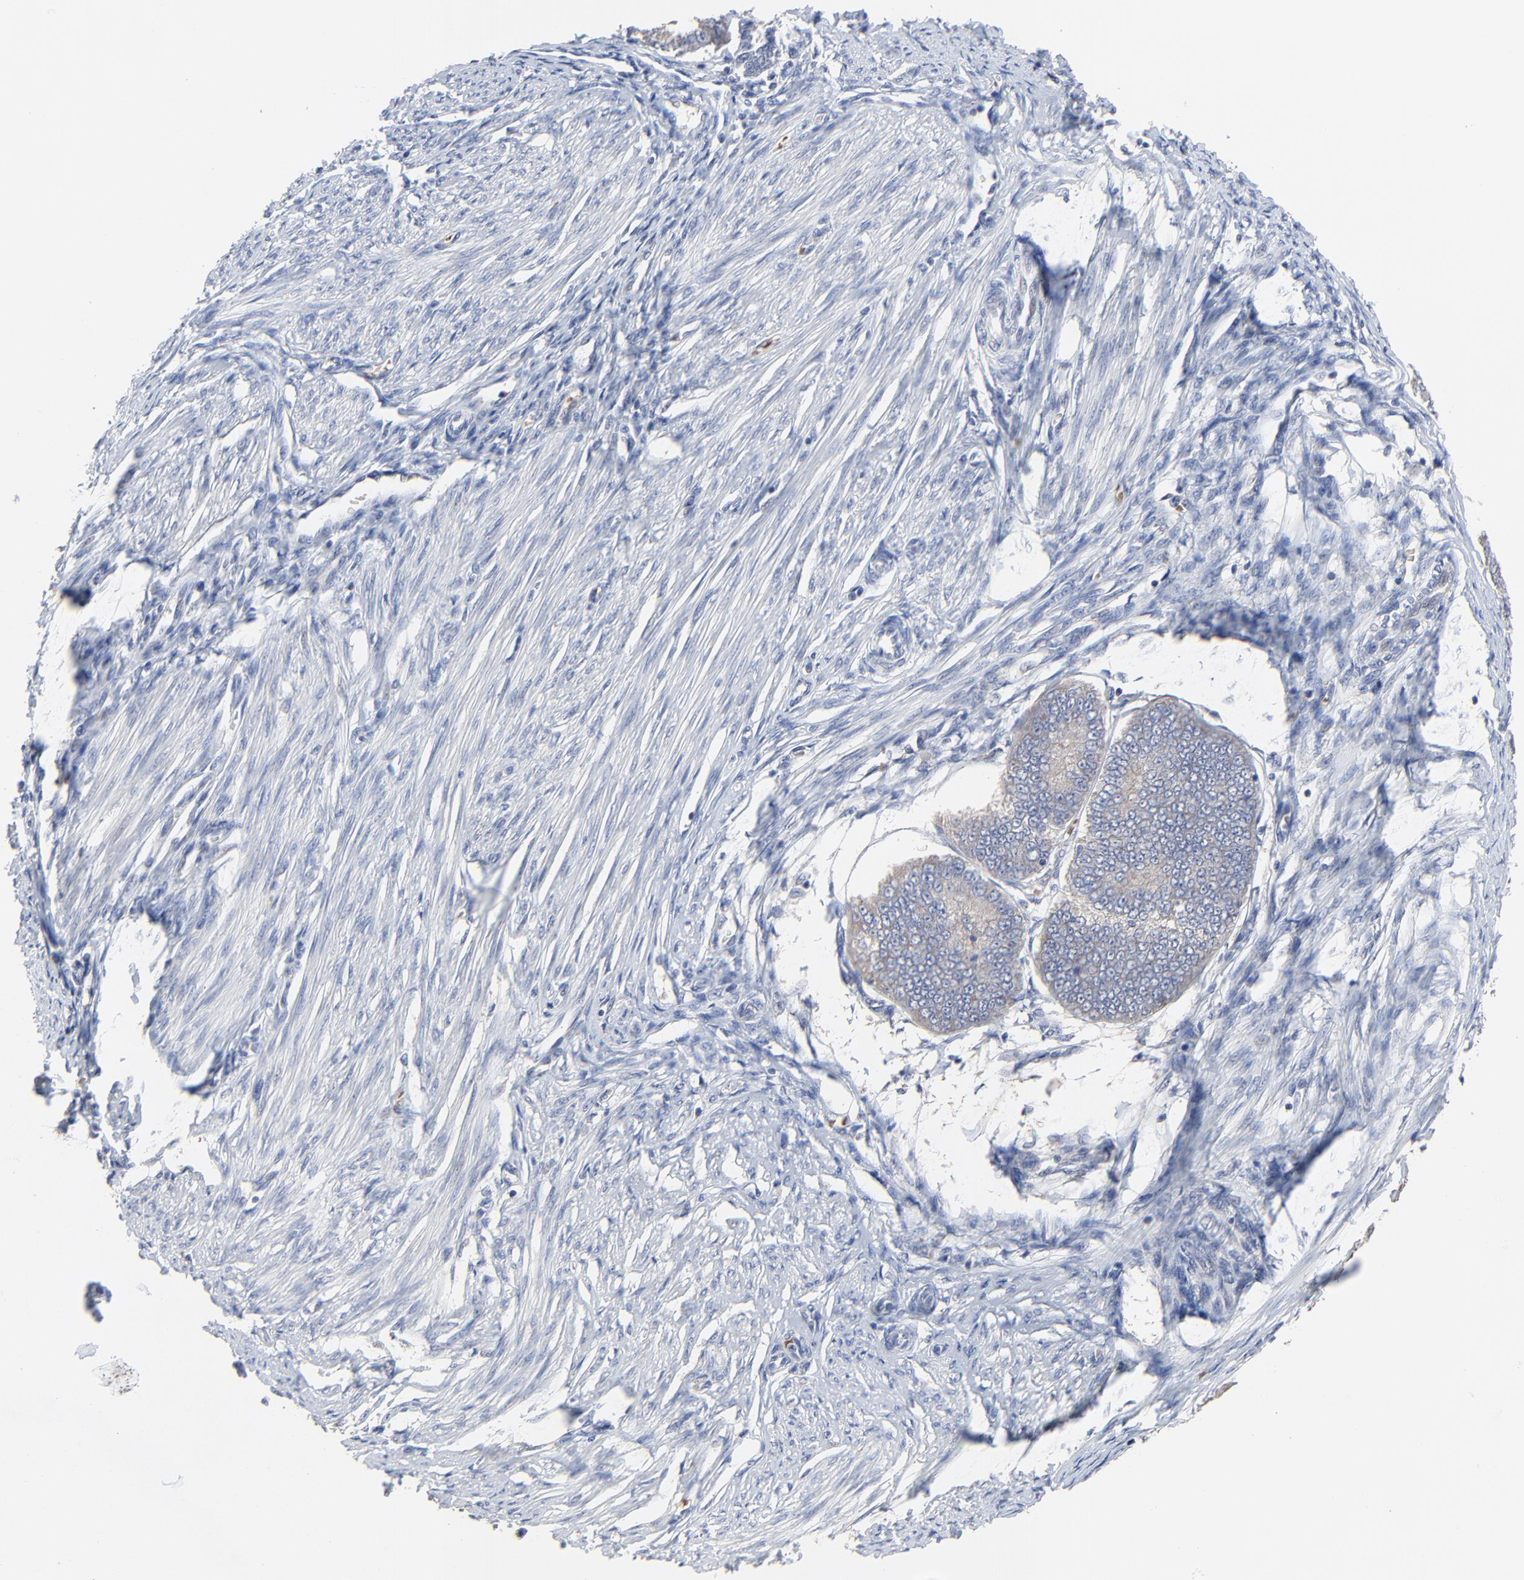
{"staining": {"intensity": "weak", "quantity": ">75%", "location": "cytoplasmic/membranous"}, "tissue": "endometrial cancer", "cell_type": "Tumor cells", "image_type": "cancer", "snomed": [{"axis": "morphology", "description": "Adenocarcinoma, NOS"}, {"axis": "topography", "description": "Endometrium"}], "caption": "This is a histology image of immunohistochemistry staining of adenocarcinoma (endometrial), which shows weak positivity in the cytoplasmic/membranous of tumor cells.", "gene": "FANCB", "patient": {"sex": "female", "age": 63}}